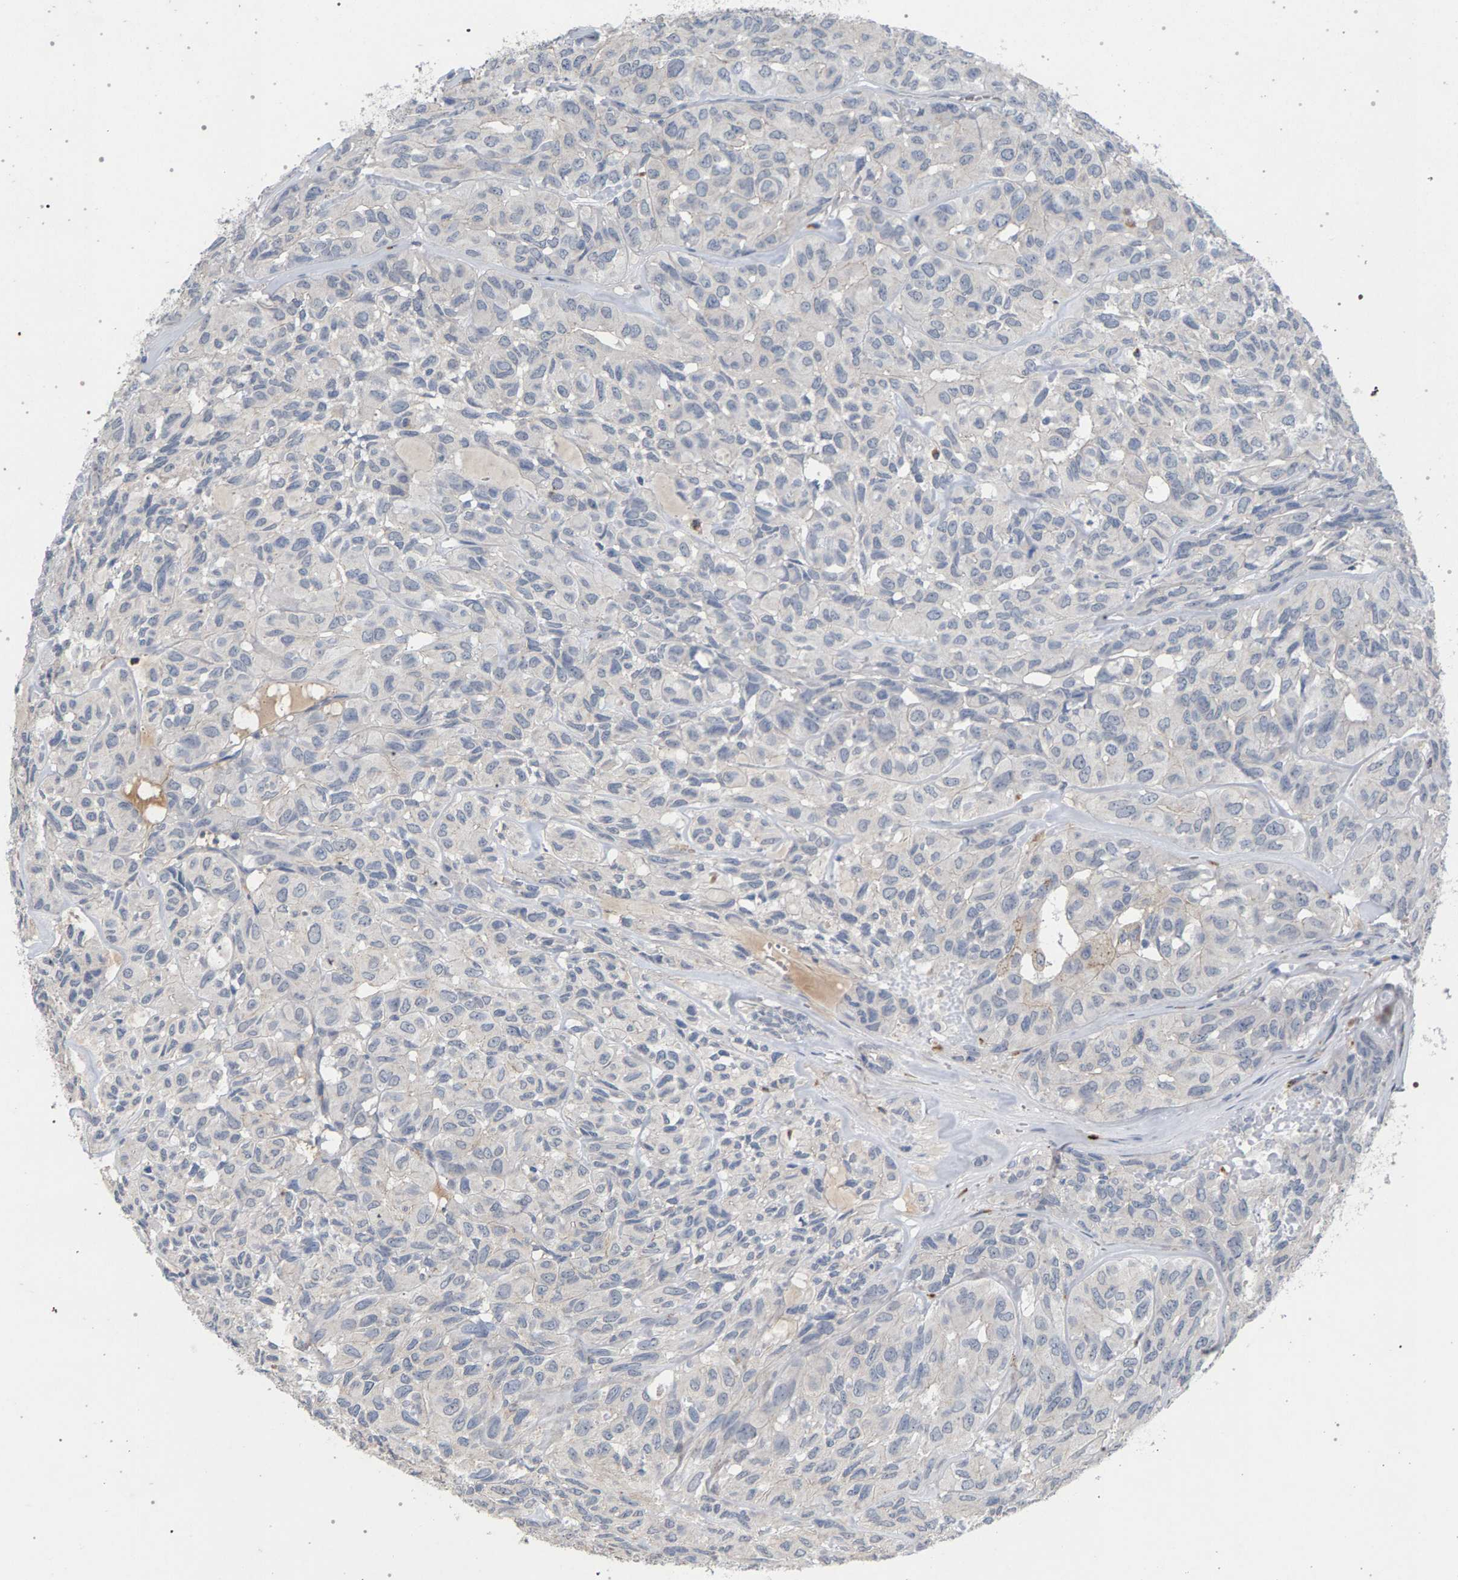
{"staining": {"intensity": "negative", "quantity": "none", "location": "none"}, "tissue": "head and neck cancer", "cell_type": "Tumor cells", "image_type": "cancer", "snomed": [{"axis": "morphology", "description": "Adenocarcinoma, NOS"}, {"axis": "topography", "description": "Salivary gland, NOS"}, {"axis": "topography", "description": "Head-Neck"}], "caption": "Protein analysis of adenocarcinoma (head and neck) shows no significant positivity in tumor cells.", "gene": "MAMDC2", "patient": {"sex": "female", "age": 76}}